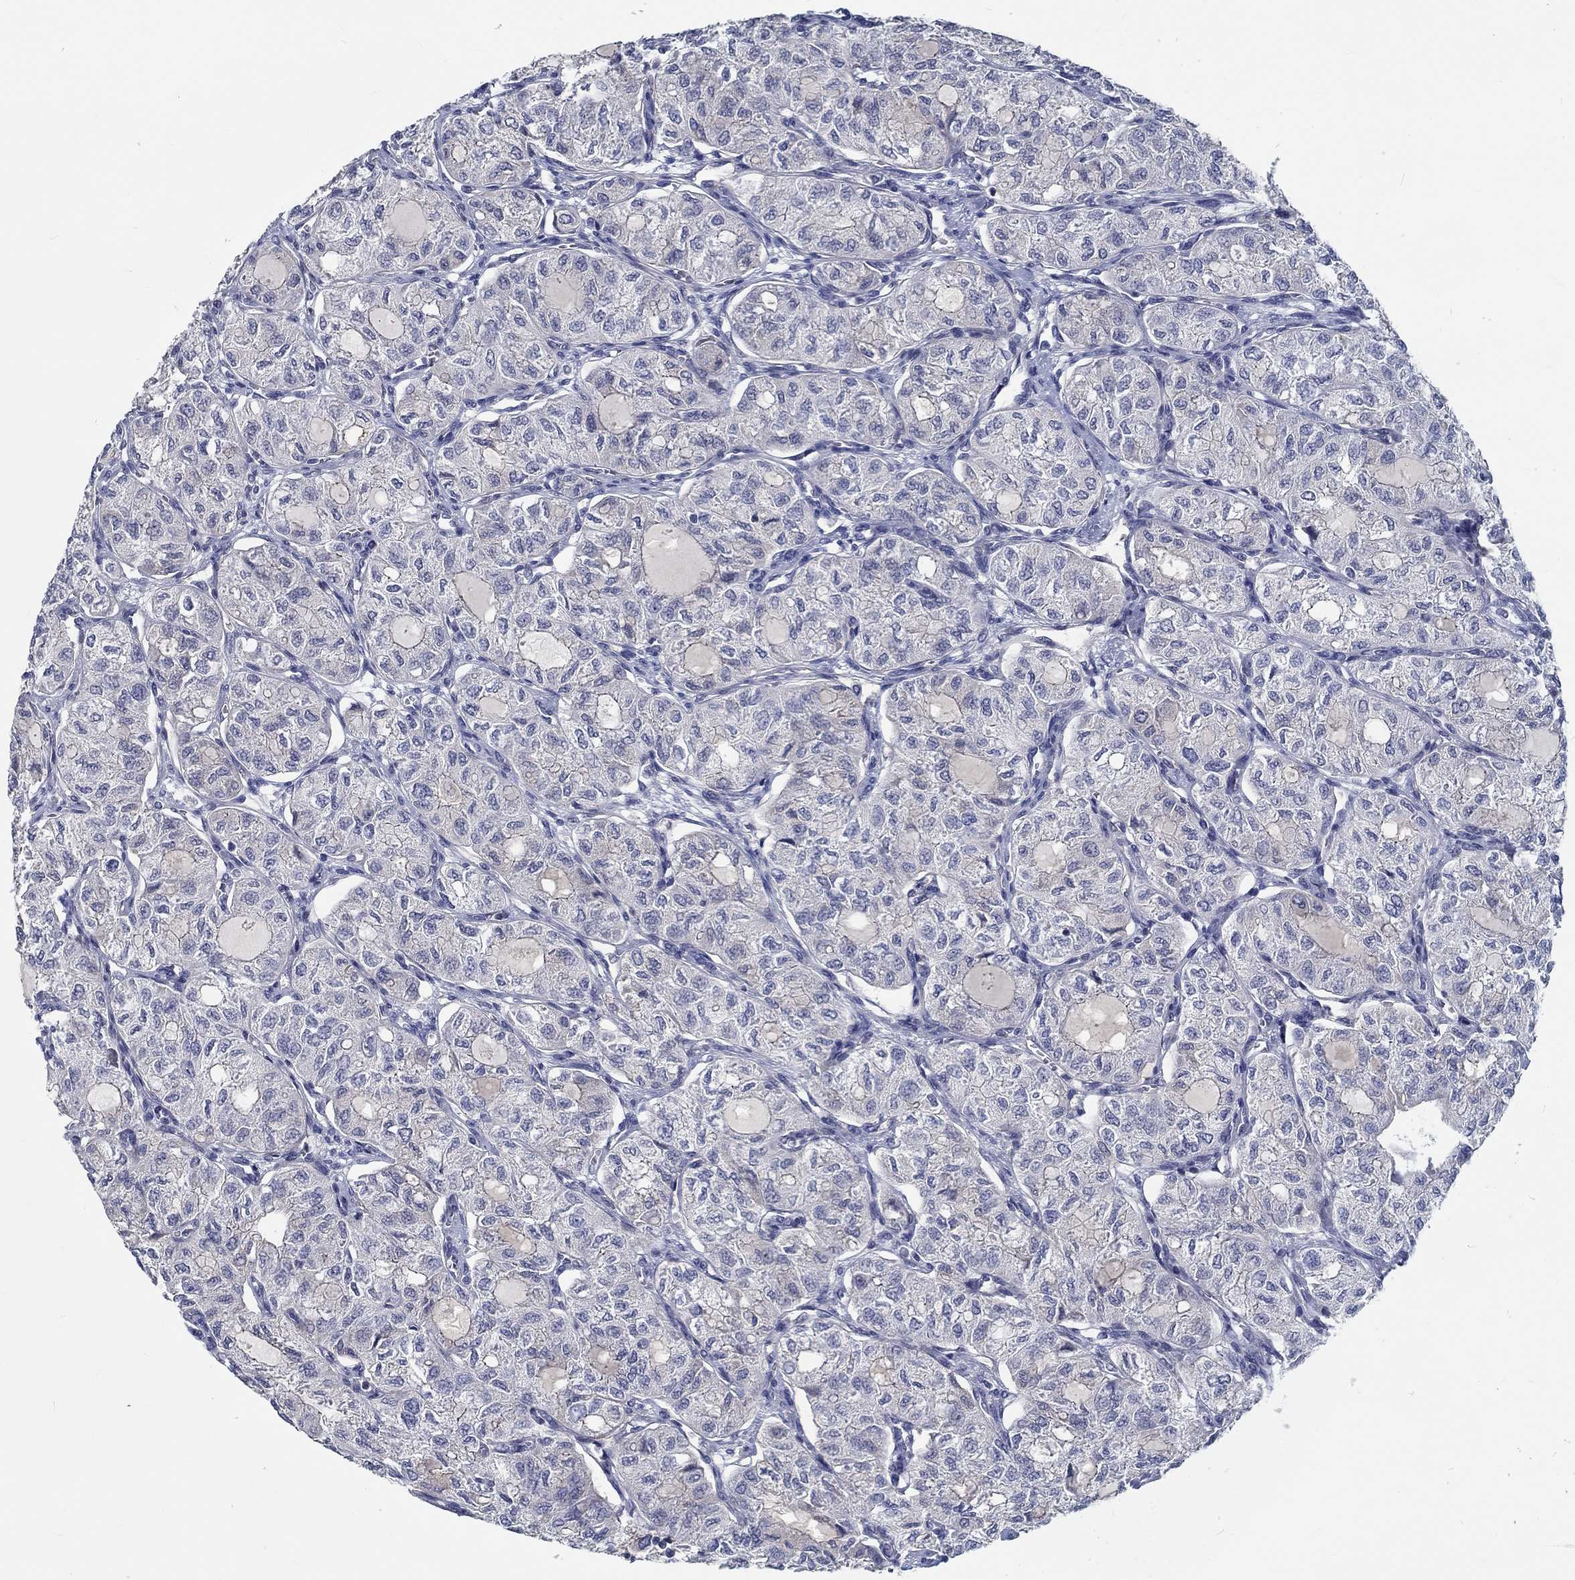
{"staining": {"intensity": "negative", "quantity": "none", "location": "none"}, "tissue": "thyroid cancer", "cell_type": "Tumor cells", "image_type": "cancer", "snomed": [{"axis": "morphology", "description": "Follicular adenoma carcinoma, NOS"}, {"axis": "topography", "description": "Thyroid gland"}], "caption": "Follicular adenoma carcinoma (thyroid) was stained to show a protein in brown. There is no significant expression in tumor cells. Nuclei are stained in blue.", "gene": "MYBPC1", "patient": {"sex": "male", "age": 75}}